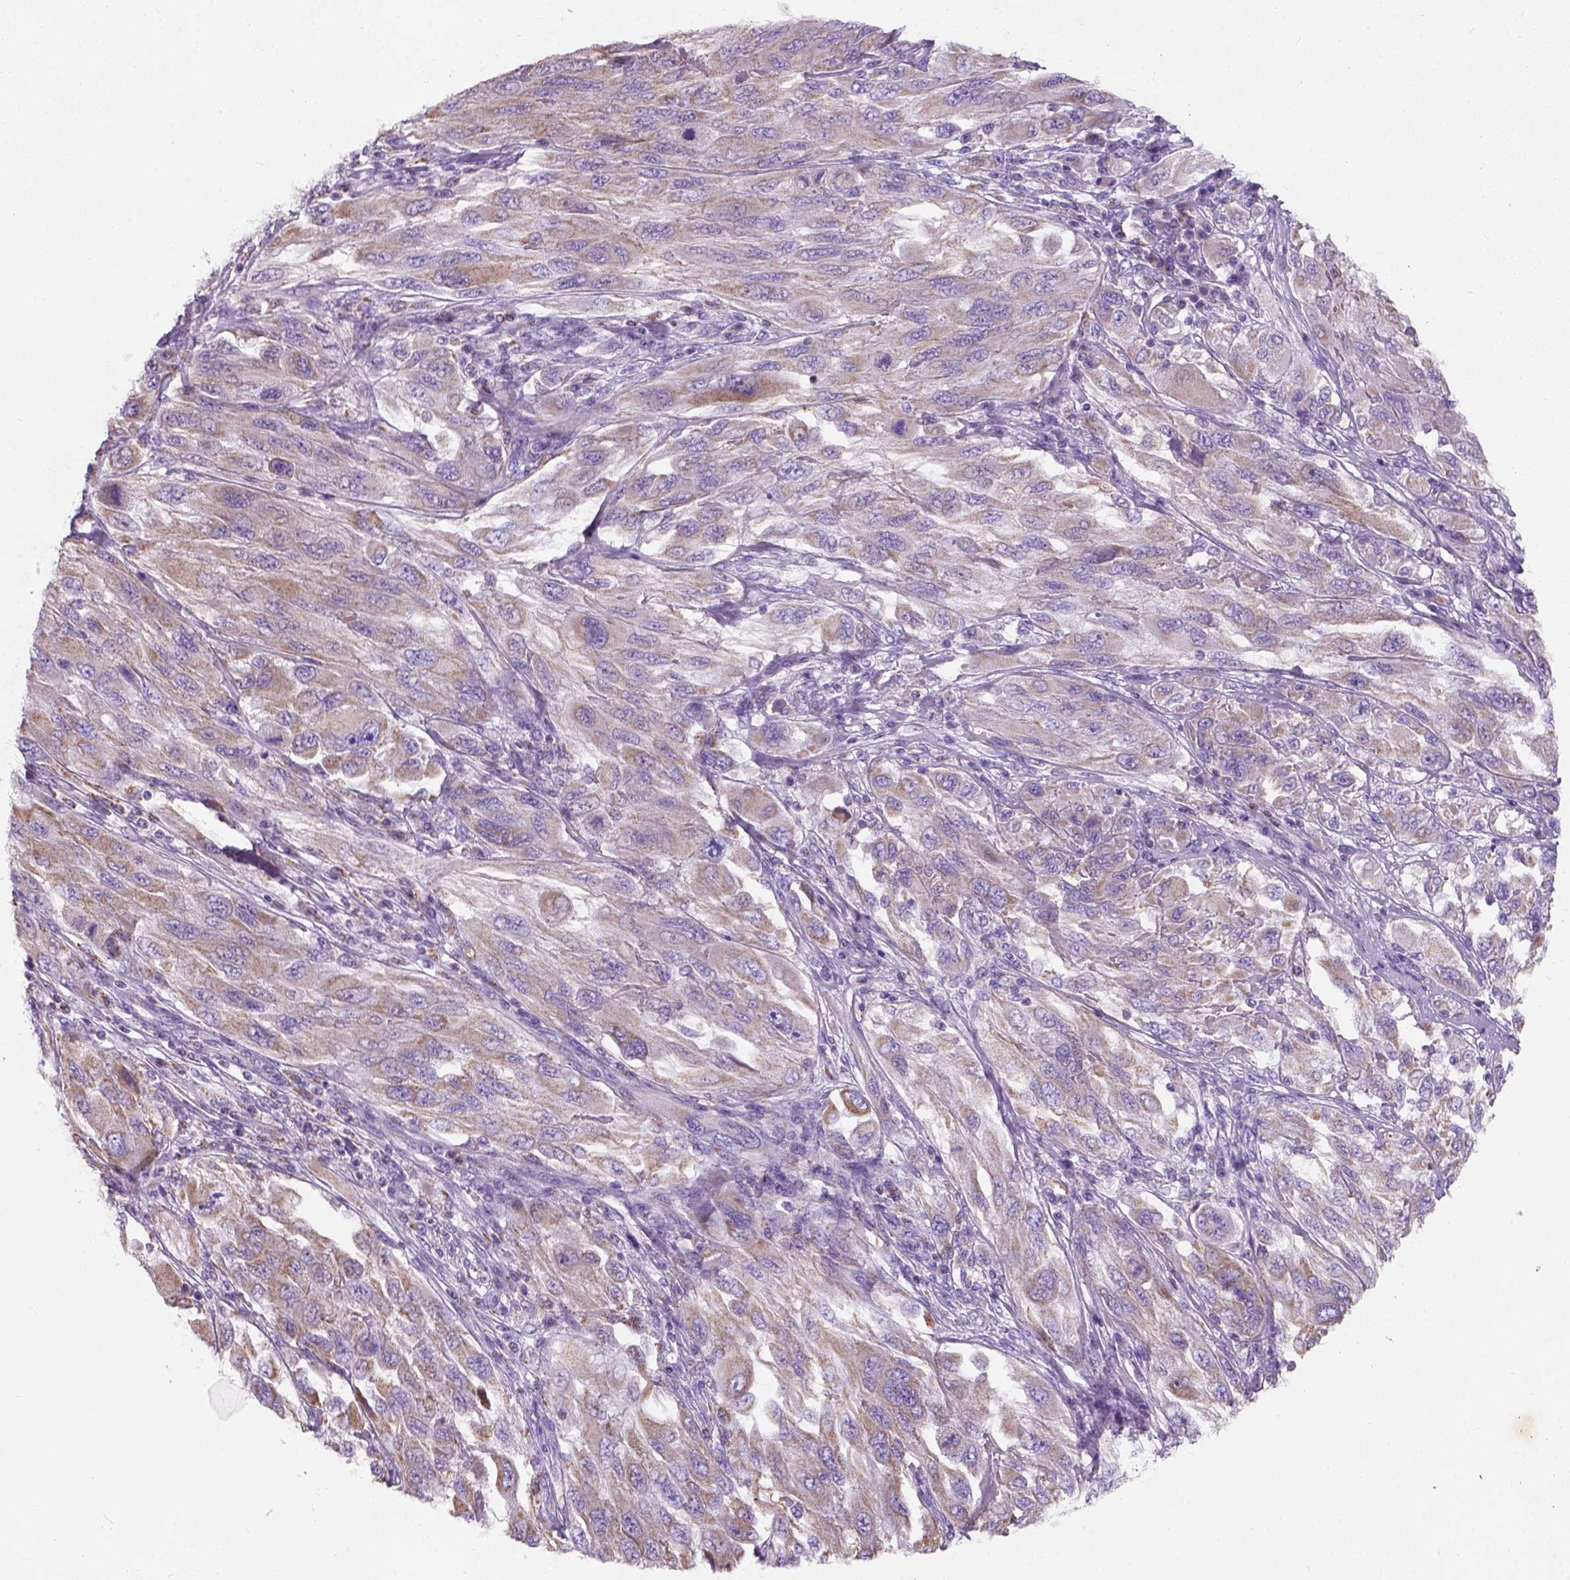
{"staining": {"intensity": "weak", "quantity": "<25%", "location": "cytoplasmic/membranous"}, "tissue": "melanoma", "cell_type": "Tumor cells", "image_type": "cancer", "snomed": [{"axis": "morphology", "description": "Malignant melanoma, NOS"}, {"axis": "topography", "description": "Skin"}], "caption": "A photomicrograph of human malignant melanoma is negative for staining in tumor cells. (DAB immunohistochemistry (IHC) visualized using brightfield microscopy, high magnification).", "gene": "CHODL", "patient": {"sex": "female", "age": 91}}